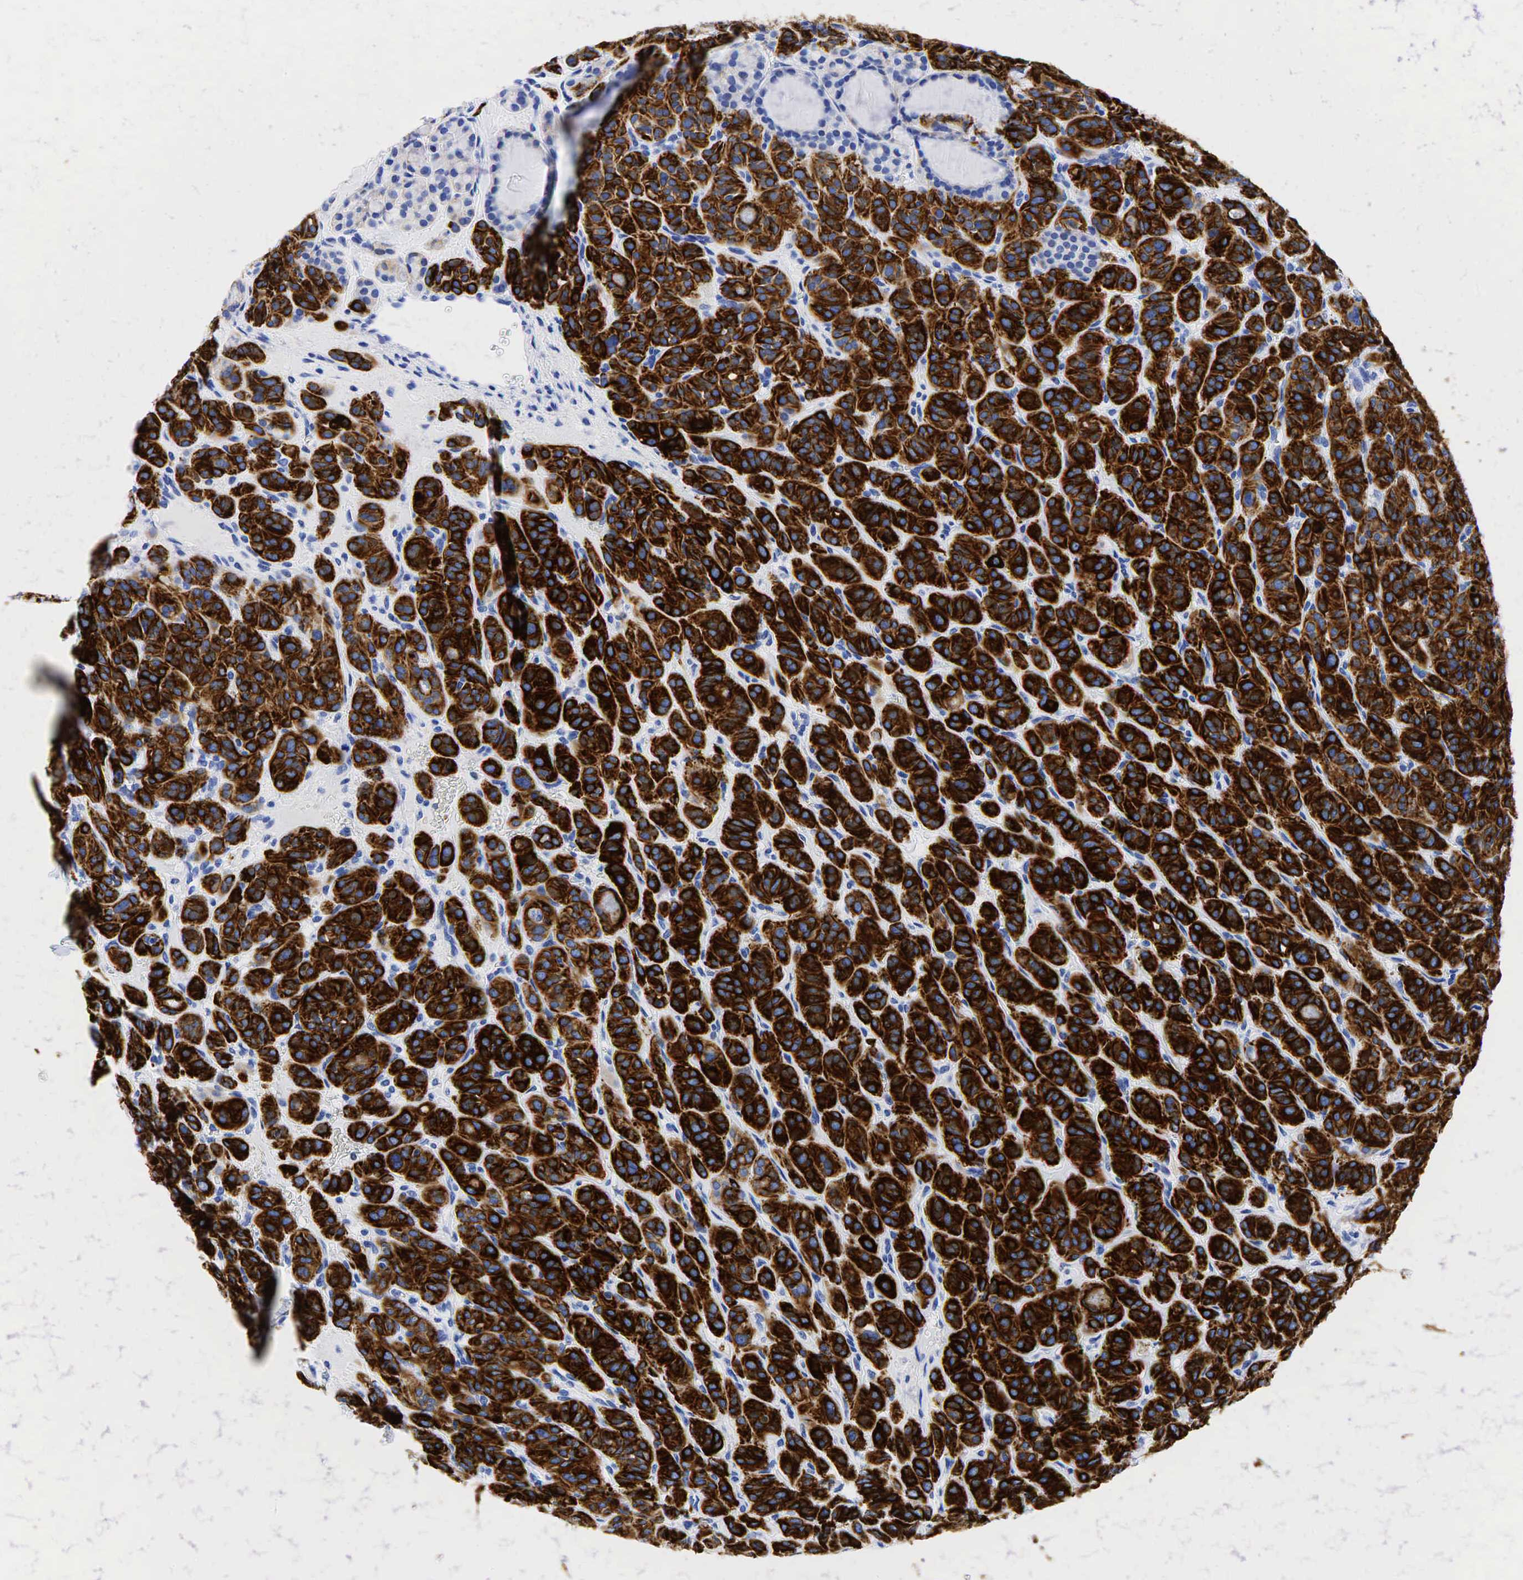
{"staining": {"intensity": "strong", "quantity": ">75%", "location": "cytoplasmic/membranous"}, "tissue": "thyroid cancer", "cell_type": "Tumor cells", "image_type": "cancer", "snomed": [{"axis": "morphology", "description": "Follicular adenoma carcinoma, NOS"}, {"axis": "topography", "description": "Thyroid gland"}], "caption": "This photomicrograph displays immunohistochemistry staining of human thyroid follicular adenoma carcinoma, with high strong cytoplasmic/membranous staining in about >75% of tumor cells.", "gene": "KRT19", "patient": {"sex": "female", "age": 71}}